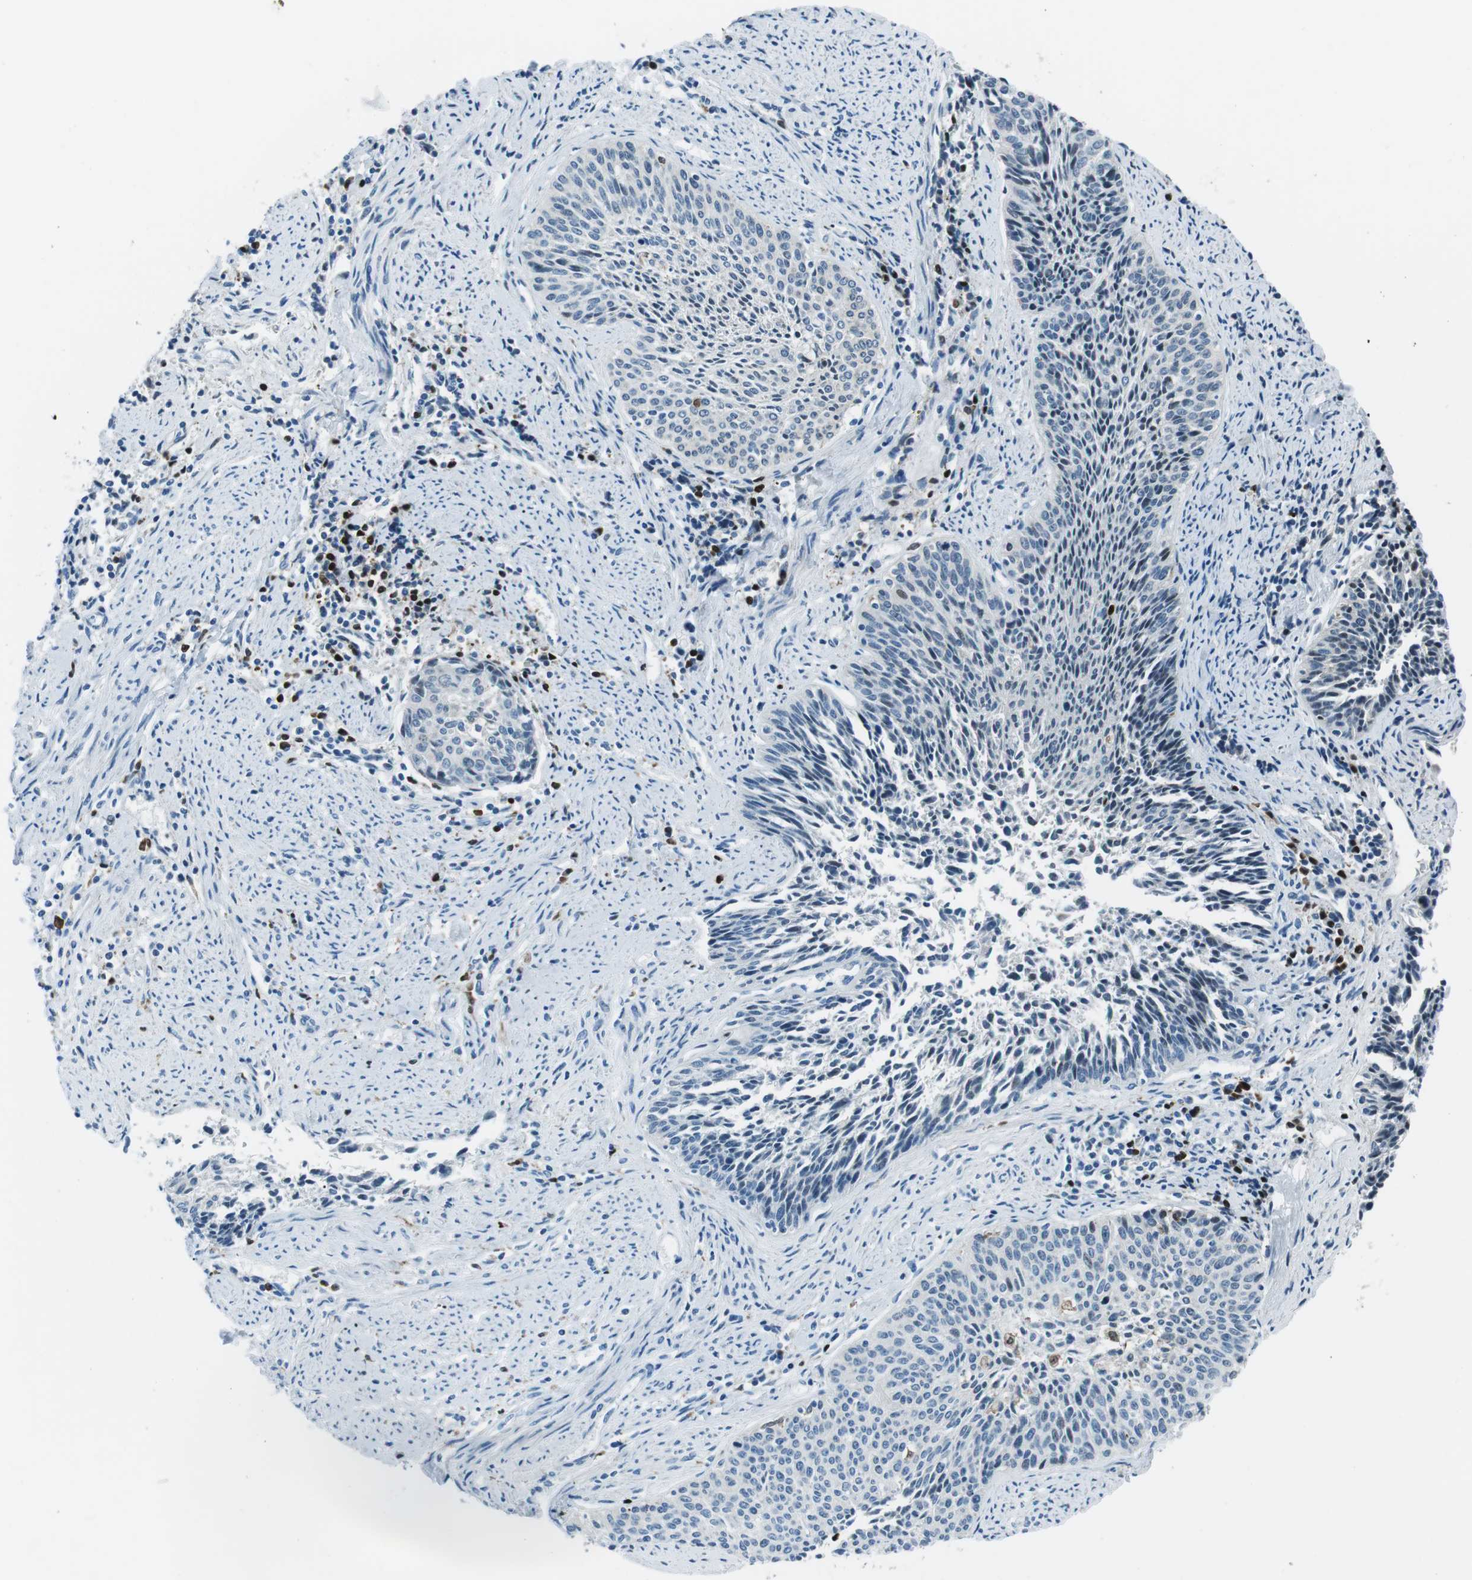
{"staining": {"intensity": "negative", "quantity": "none", "location": "none"}, "tissue": "cervical cancer", "cell_type": "Tumor cells", "image_type": "cancer", "snomed": [{"axis": "morphology", "description": "Squamous cell carcinoma, NOS"}, {"axis": "topography", "description": "Cervix"}], "caption": "Tumor cells show no significant protein staining in cervical cancer.", "gene": "BLNK", "patient": {"sex": "female", "age": 55}}